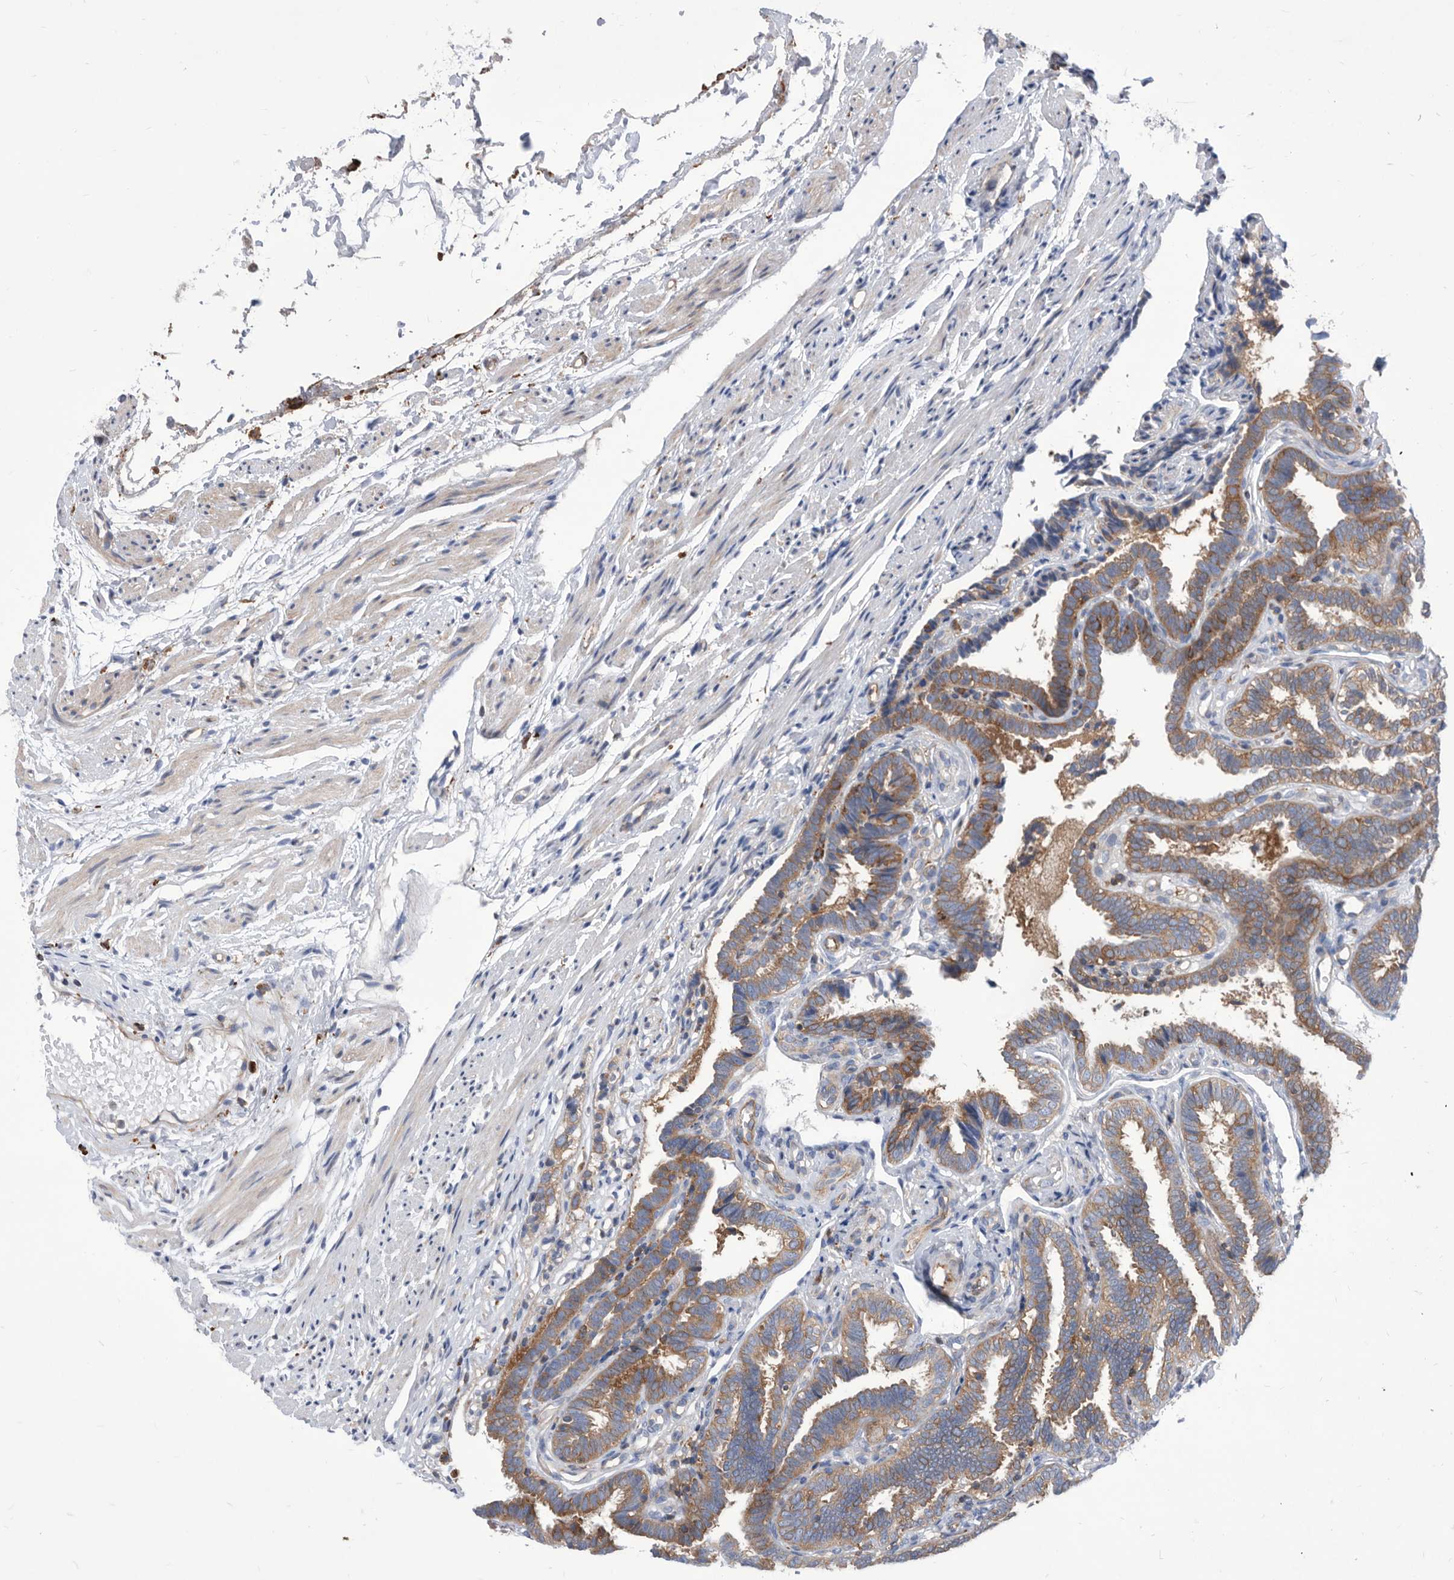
{"staining": {"intensity": "moderate", "quantity": ">75%", "location": "cytoplasmic/membranous"}, "tissue": "fallopian tube", "cell_type": "Glandular cells", "image_type": "normal", "snomed": [{"axis": "morphology", "description": "Normal tissue, NOS"}, {"axis": "topography", "description": "Fallopian tube"}], "caption": "Immunohistochemical staining of benign fallopian tube reveals medium levels of moderate cytoplasmic/membranous staining in approximately >75% of glandular cells.", "gene": "SMG7", "patient": {"sex": "female", "age": 39}}